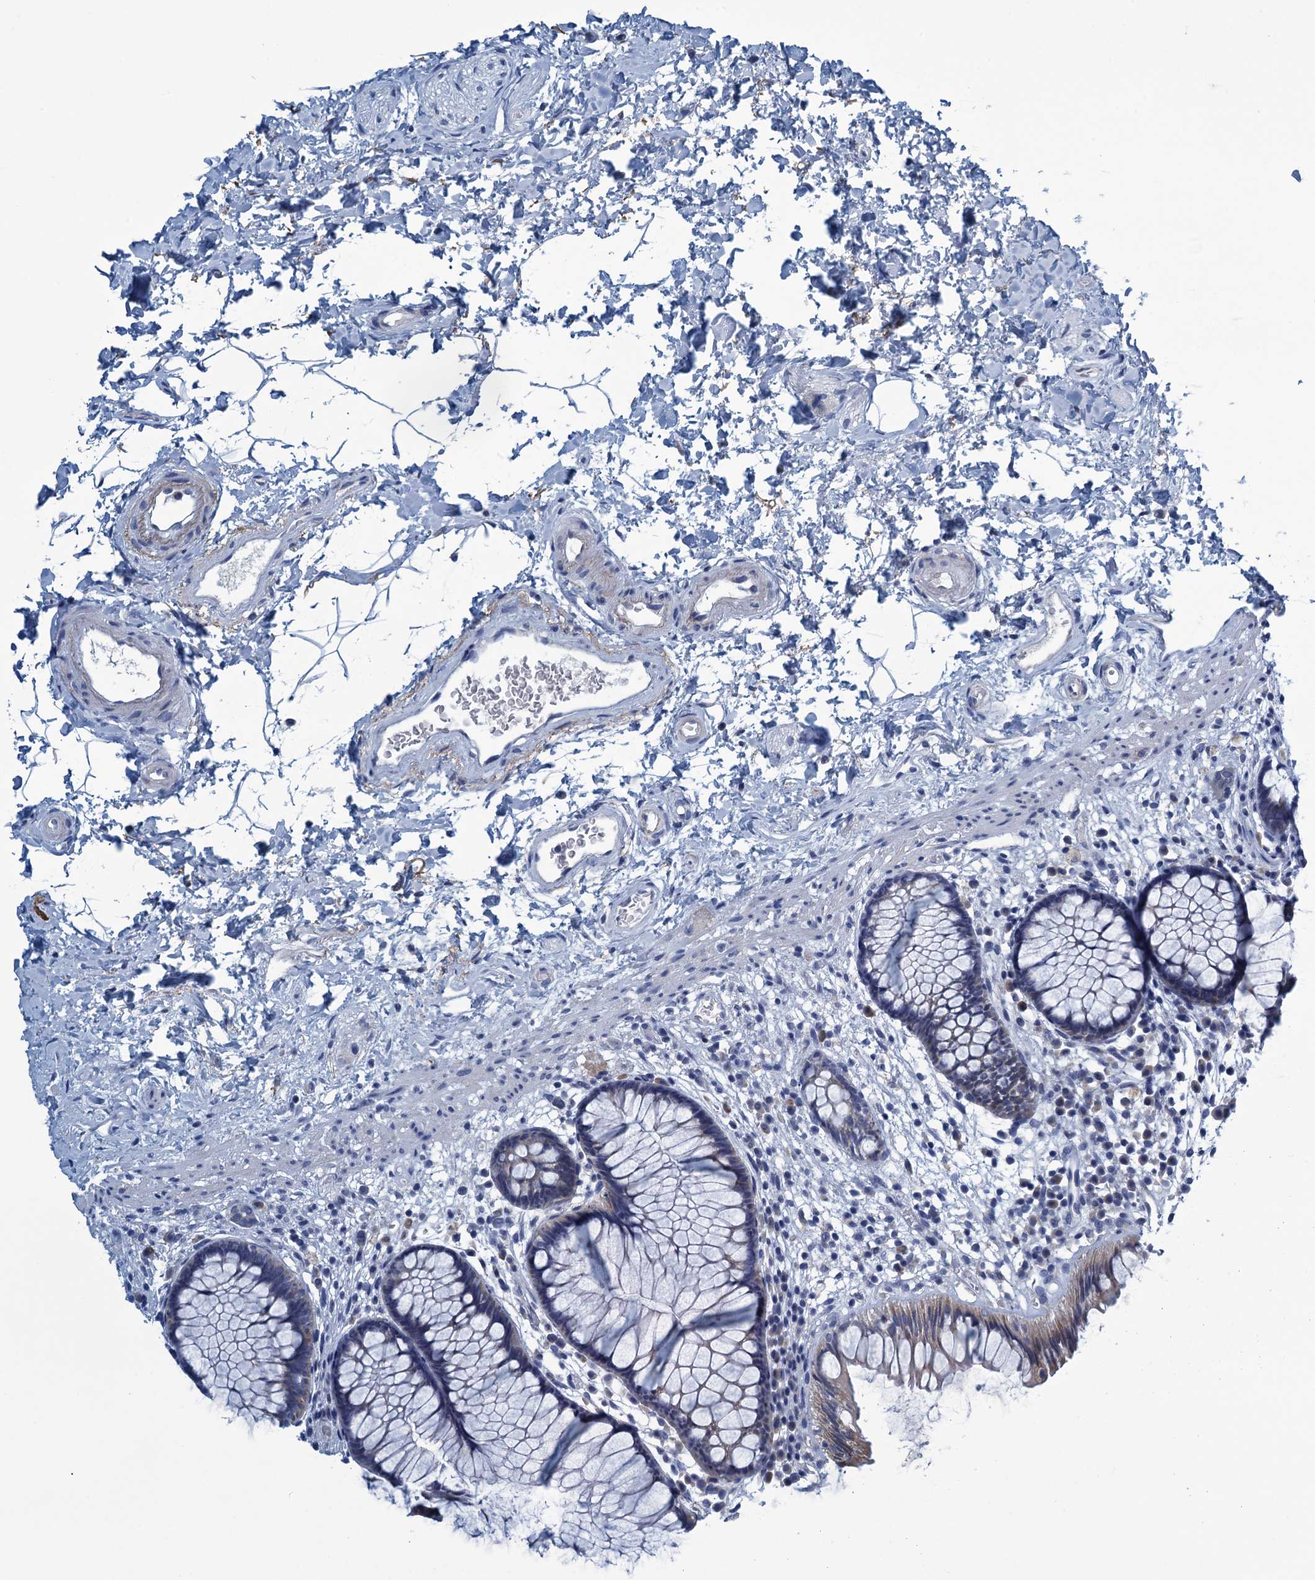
{"staining": {"intensity": "weak", "quantity": "<25%", "location": "cytoplasmic/membranous"}, "tissue": "rectum", "cell_type": "Glandular cells", "image_type": "normal", "snomed": [{"axis": "morphology", "description": "Normal tissue, NOS"}, {"axis": "topography", "description": "Rectum"}], "caption": "IHC micrograph of normal rectum stained for a protein (brown), which shows no positivity in glandular cells.", "gene": "C10orf88", "patient": {"sex": "male", "age": 51}}